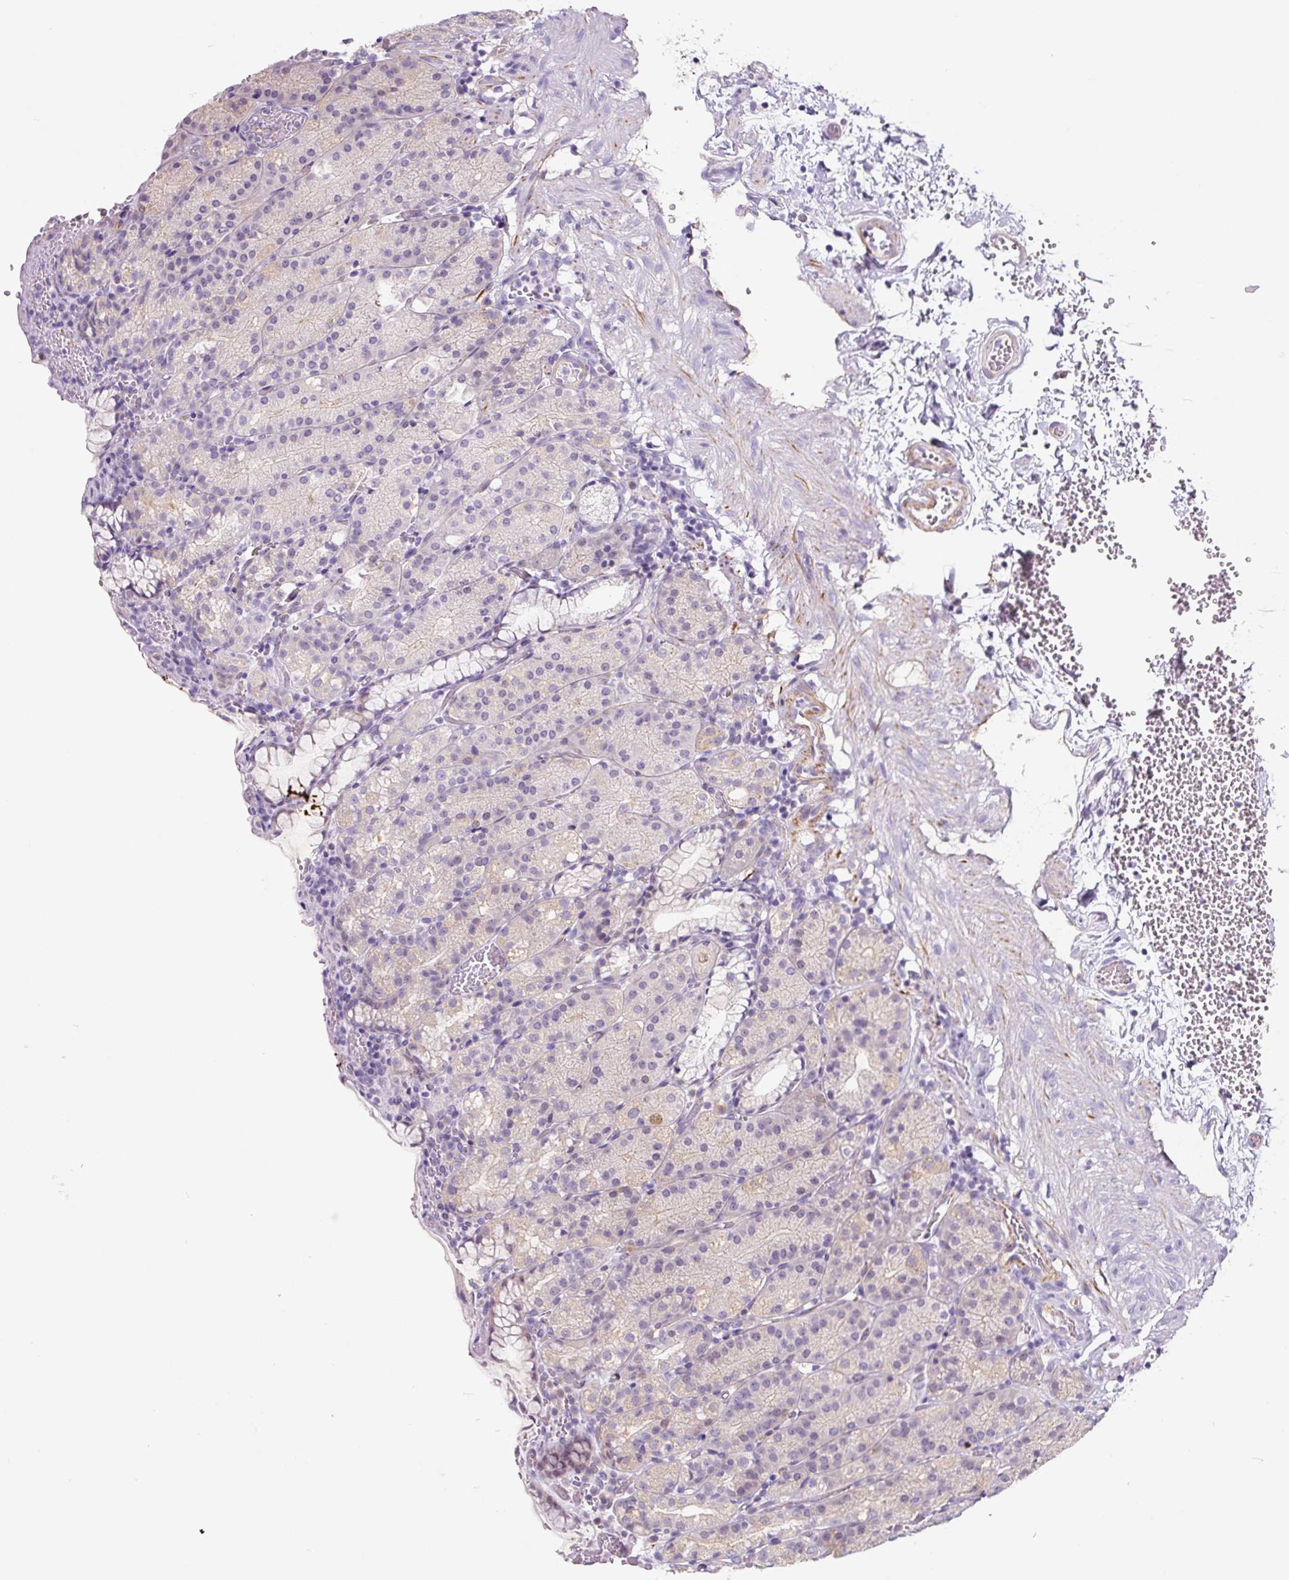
{"staining": {"intensity": "weak", "quantity": "<25%", "location": "cytoplasmic/membranous"}, "tissue": "stomach", "cell_type": "Glandular cells", "image_type": "normal", "snomed": [{"axis": "morphology", "description": "Normal tissue, NOS"}, {"axis": "topography", "description": "Stomach, upper"}], "caption": "IHC of normal human stomach shows no staining in glandular cells.", "gene": "CCL25", "patient": {"sex": "female", "age": 81}}